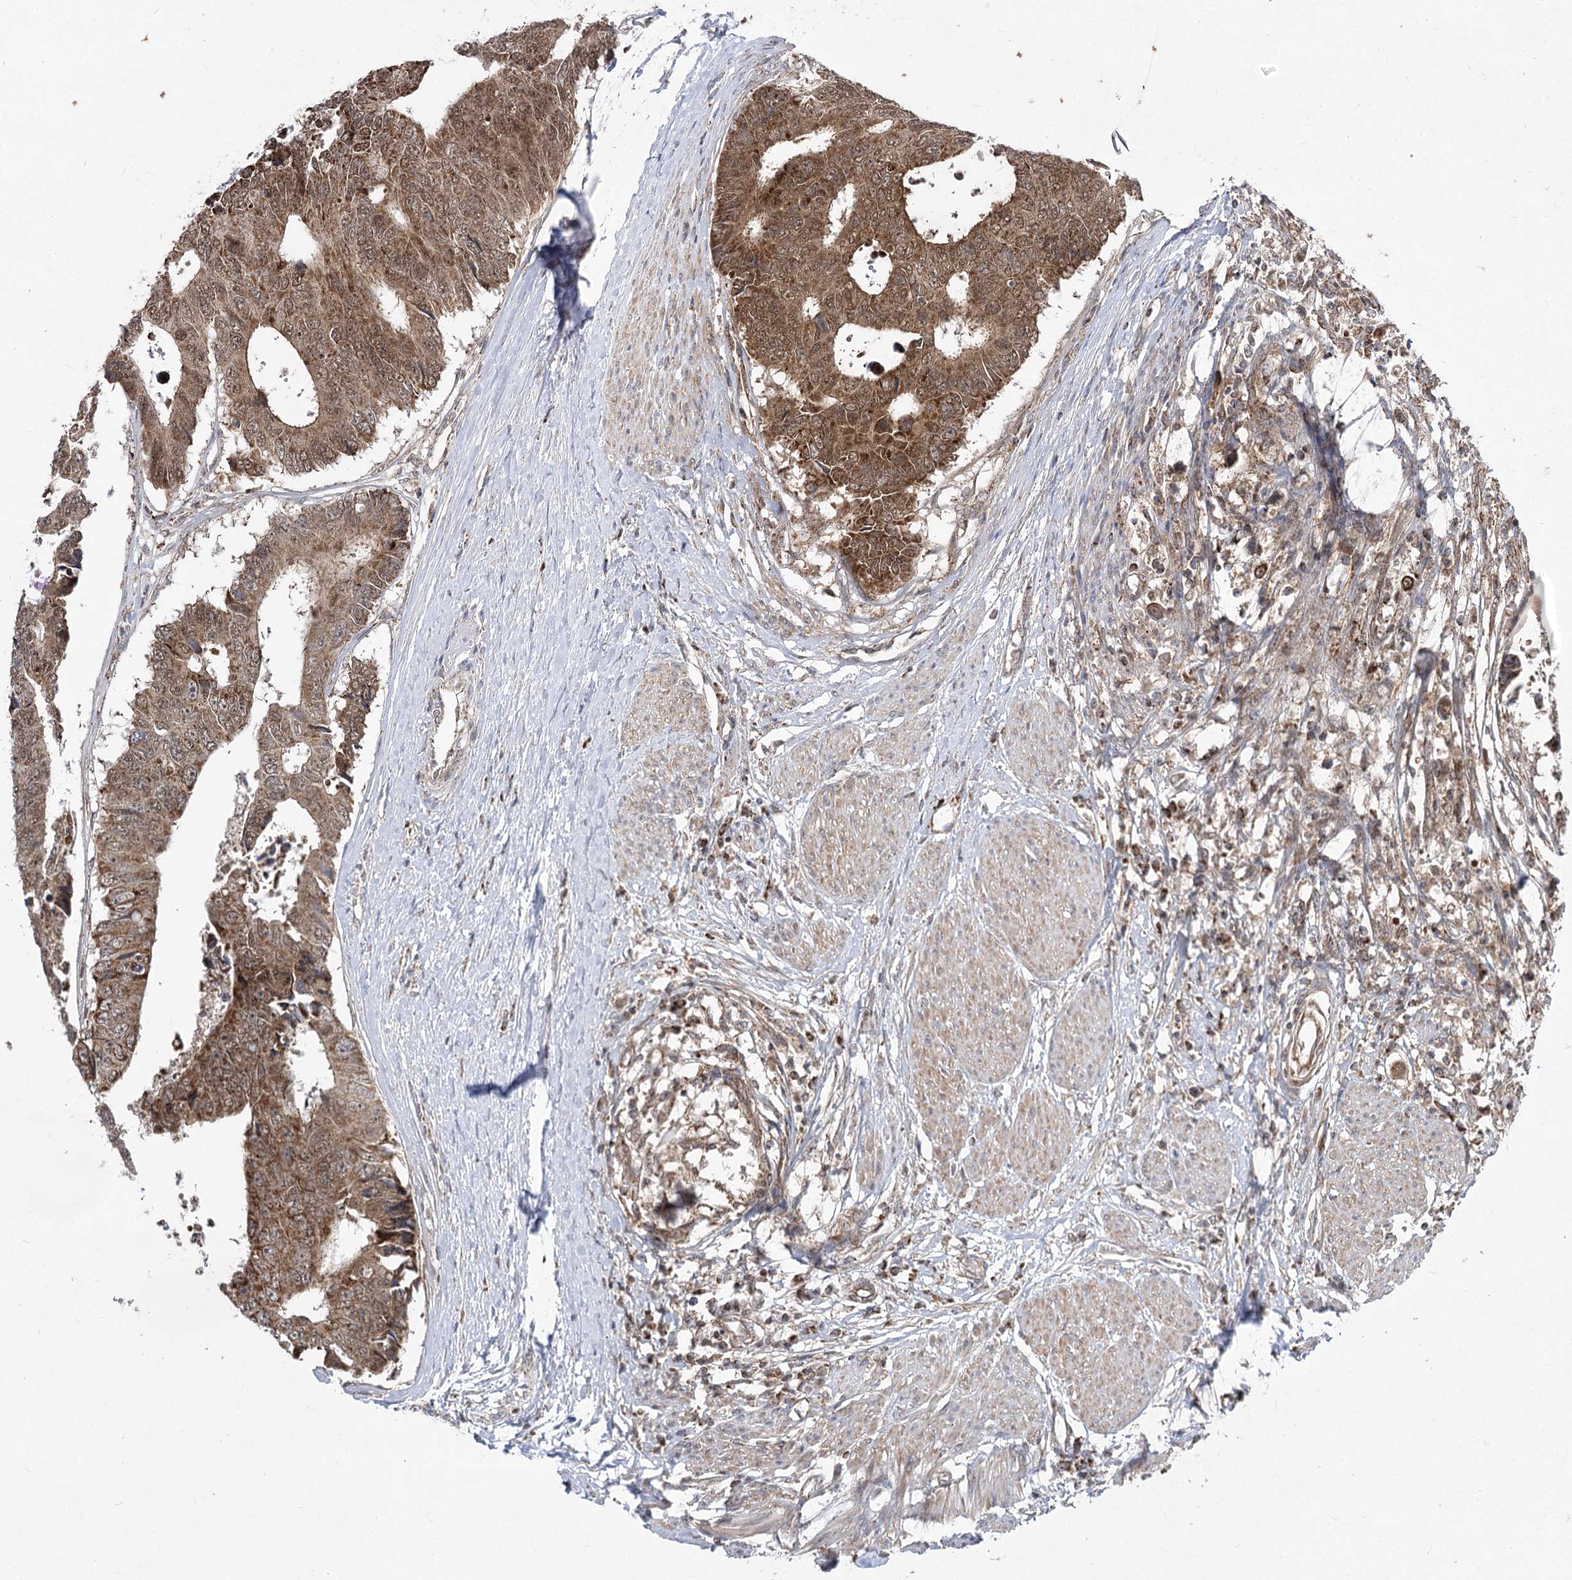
{"staining": {"intensity": "moderate", "quantity": ">75%", "location": "cytoplasmic/membranous,nuclear"}, "tissue": "colorectal cancer", "cell_type": "Tumor cells", "image_type": "cancer", "snomed": [{"axis": "morphology", "description": "Adenocarcinoma, NOS"}, {"axis": "topography", "description": "Rectum"}], "caption": "A histopathology image of adenocarcinoma (colorectal) stained for a protein displays moderate cytoplasmic/membranous and nuclear brown staining in tumor cells. (Stains: DAB (3,3'-diaminobenzidine) in brown, nuclei in blue, Microscopy: brightfield microscopy at high magnification).", "gene": "SLC4A1AP", "patient": {"sex": "male", "age": 84}}